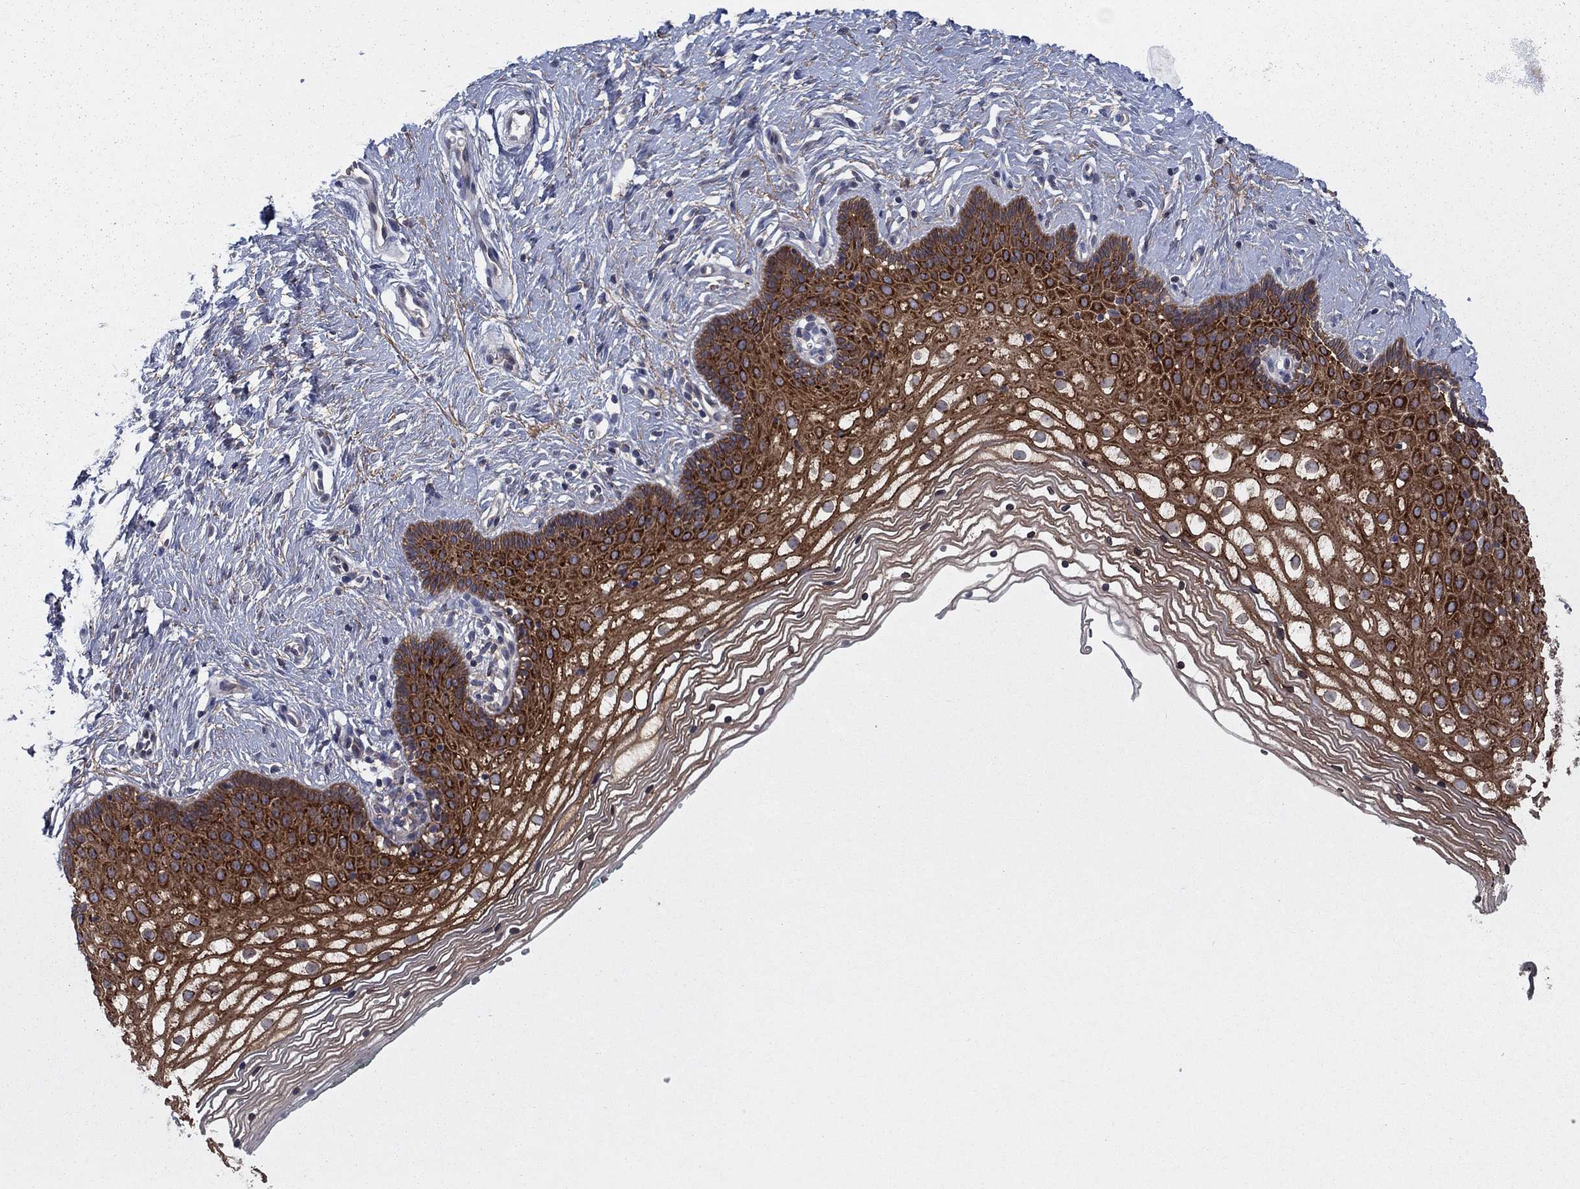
{"staining": {"intensity": "strong", "quantity": ">75%", "location": "cytoplasmic/membranous"}, "tissue": "vagina", "cell_type": "Squamous epithelial cells", "image_type": "normal", "snomed": [{"axis": "morphology", "description": "Normal tissue, NOS"}, {"axis": "topography", "description": "Vagina"}], "caption": "Immunohistochemical staining of normal human vagina reveals >75% levels of strong cytoplasmic/membranous protein positivity in about >75% of squamous epithelial cells.", "gene": "RNF123", "patient": {"sex": "female", "age": 36}}